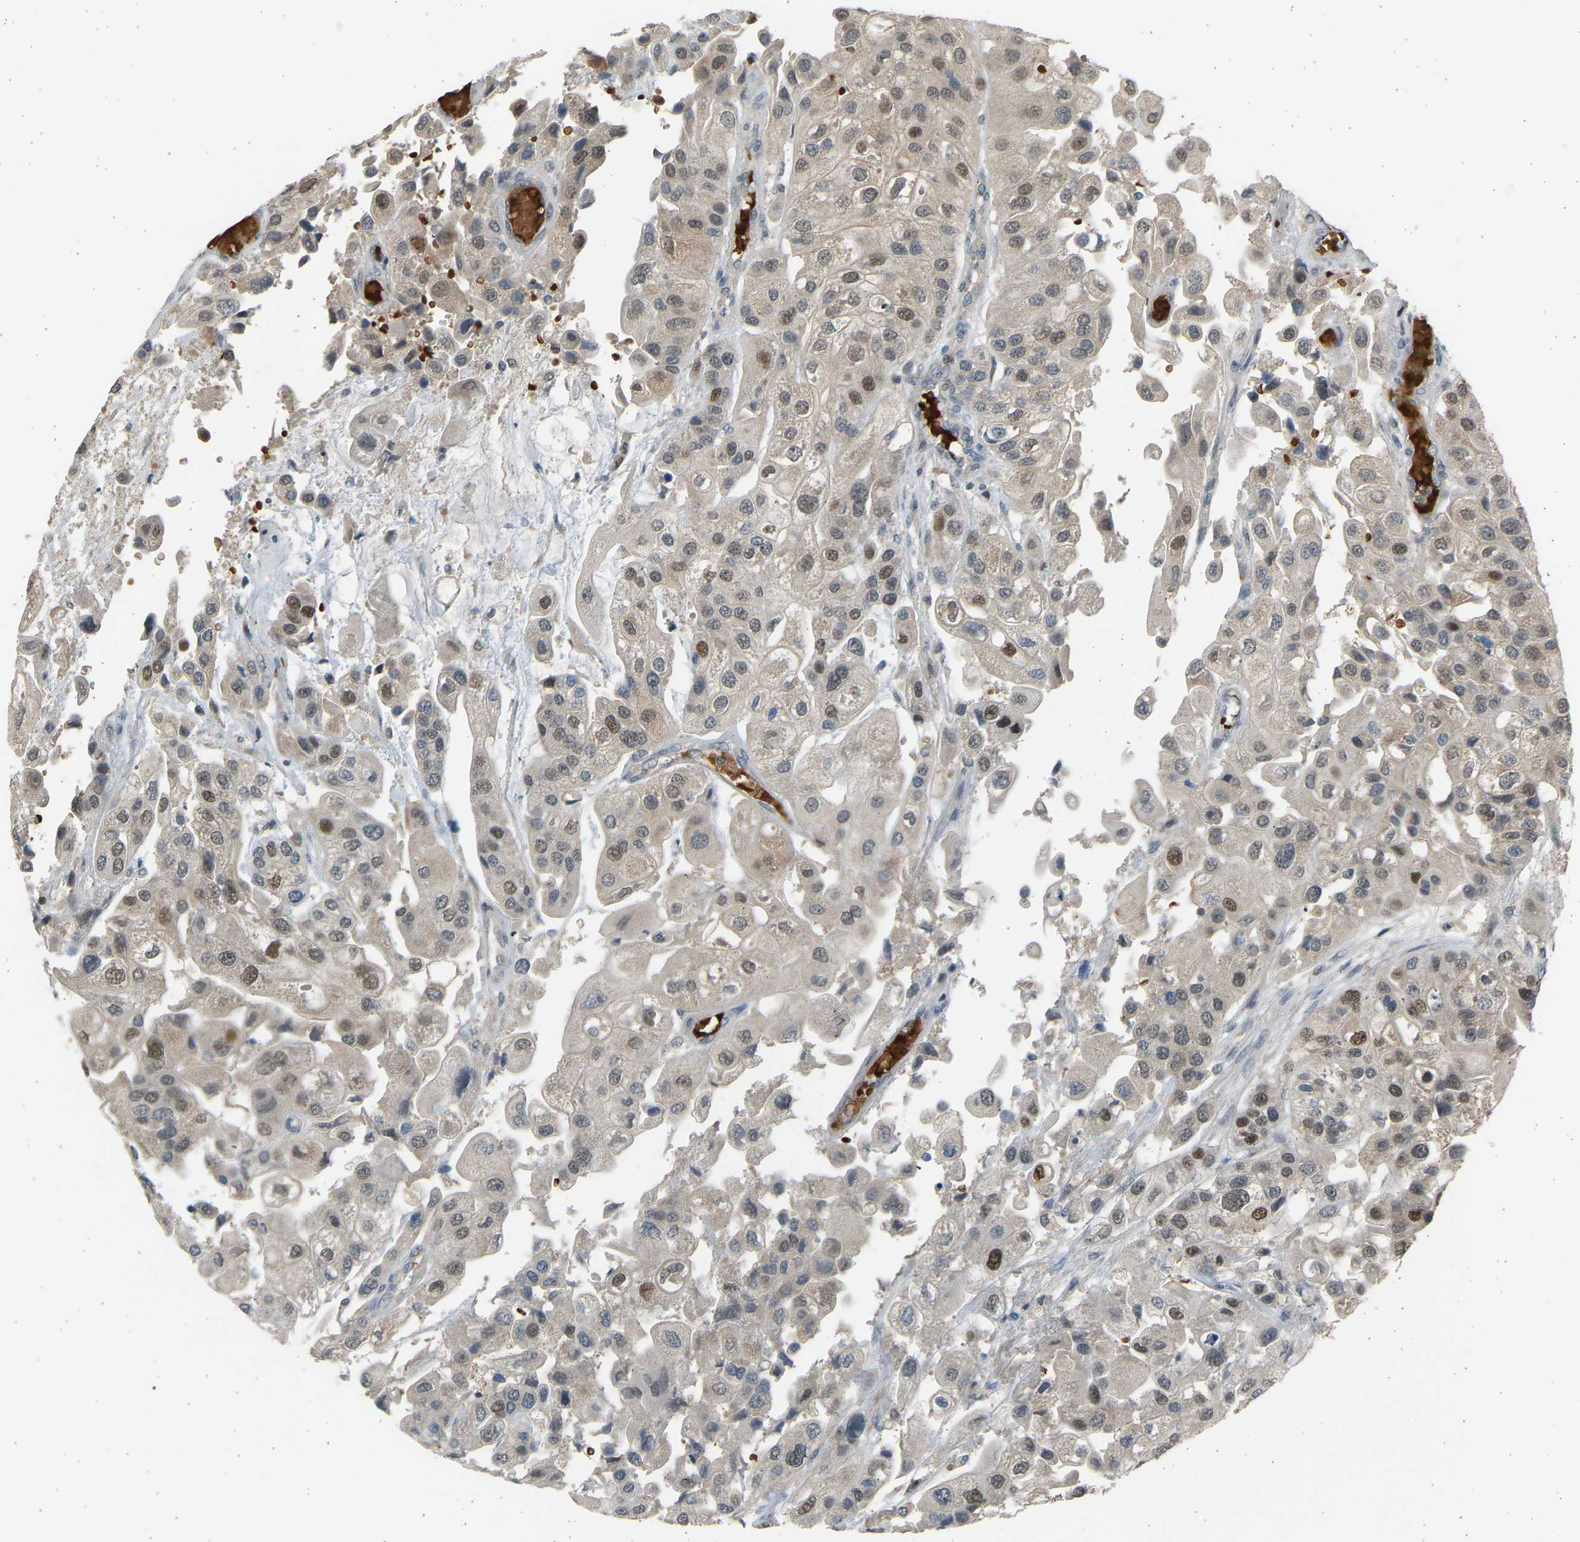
{"staining": {"intensity": "moderate", "quantity": "25%-75%", "location": "nuclear"}, "tissue": "urothelial cancer", "cell_type": "Tumor cells", "image_type": "cancer", "snomed": [{"axis": "morphology", "description": "Urothelial carcinoma, High grade"}, {"axis": "topography", "description": "Urinary bladder"}], "caption": "Immunohistochemistry image of neoplastic tissue: human high-grade urothelial carcinoma stained using immunohistochemistry (IHC) reveals medium levels of moderate protein expression localized specifically in the nuclear of tumor cells, appearing as a nuclear brown color.", "gene": "BIRC2", "patient": {"sex": "female", "age": 64}}